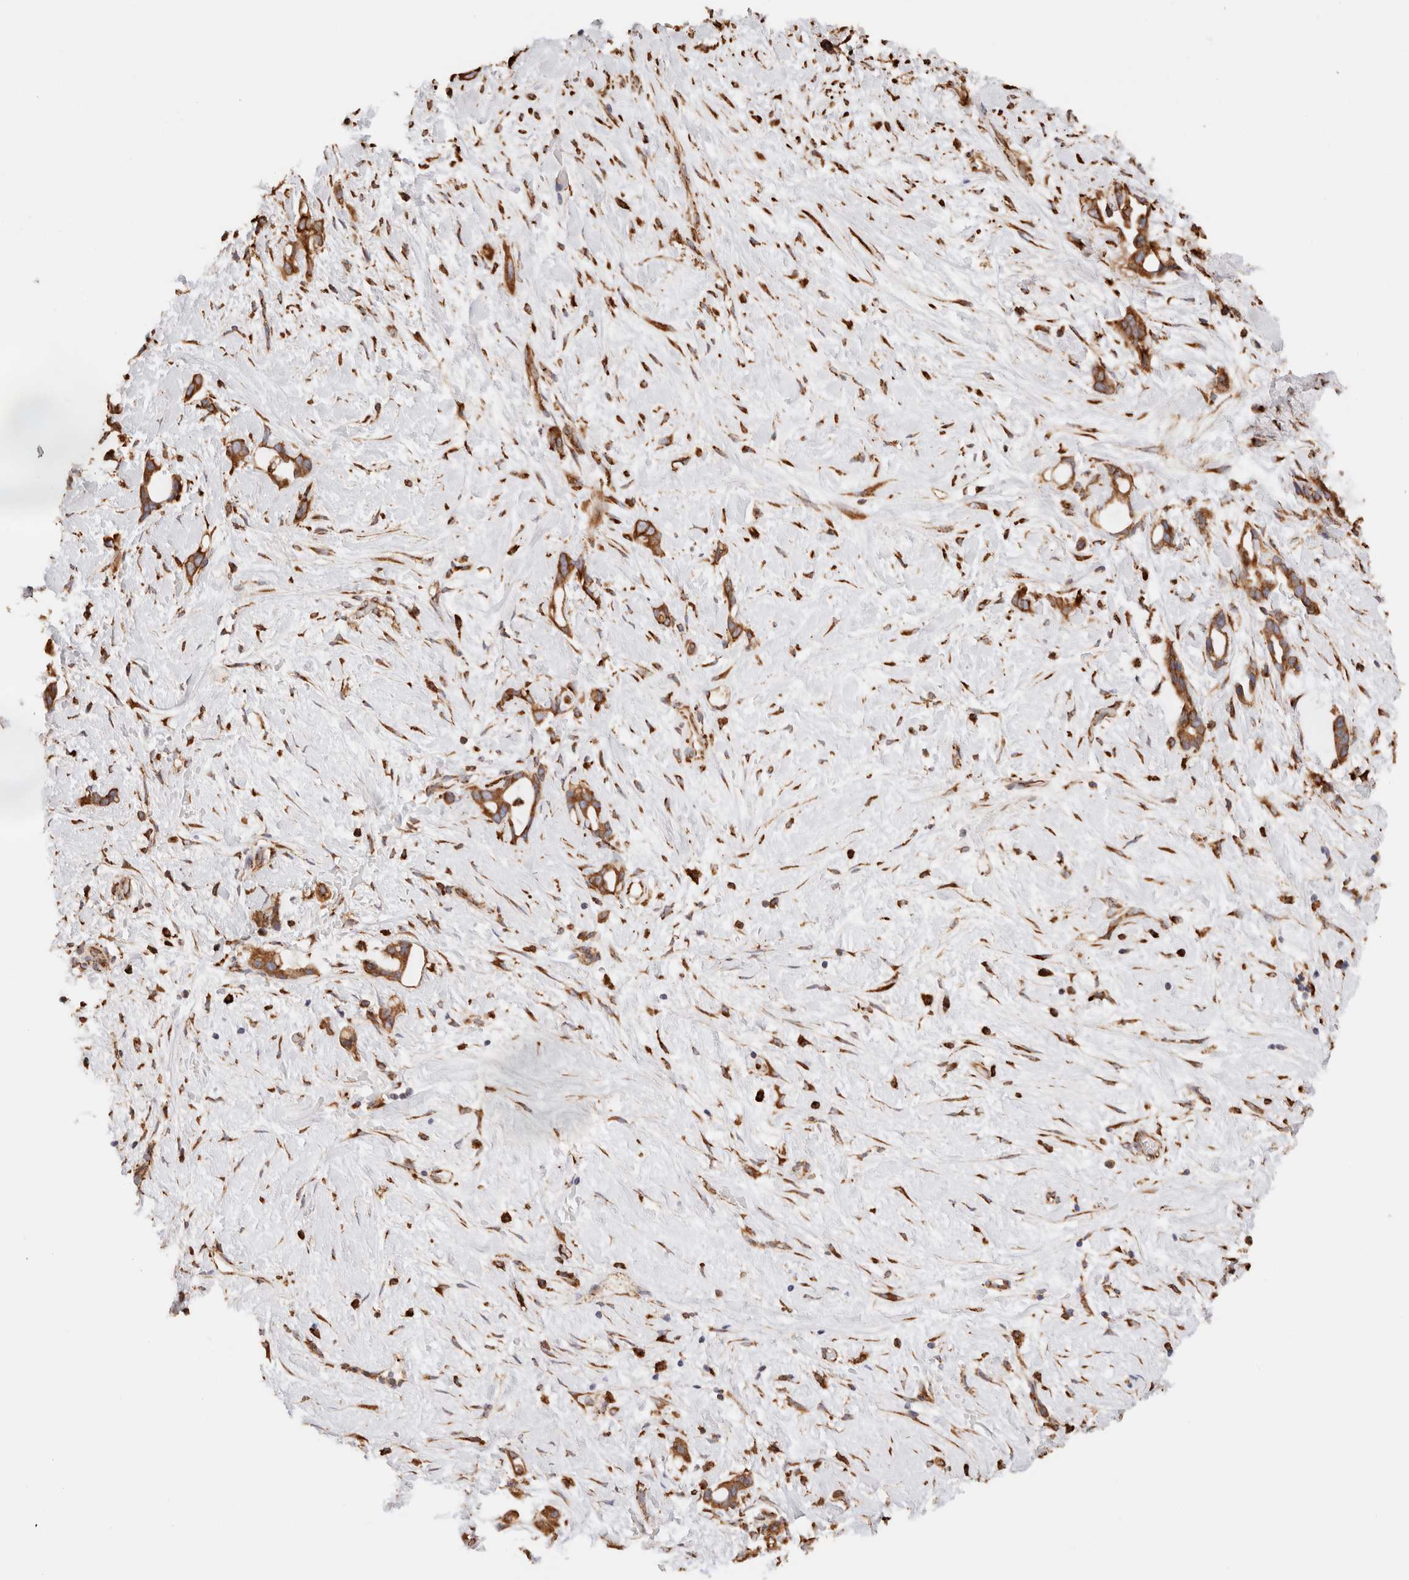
{"staining": {"intensity": "strong", "quantity": ">75%", "location": "cytoplasmic/membranous"}, "tissue": "liver cancer", "cell_type": "Tumor cells", "image_type": "cancer", "snomed": [{"axis": "morphology", "description": "Cholangiocarcinoma"}, {"axis": "topography", "description": "Liver"}], "caption": "Immunohistochemical staining of cholangiocarcinoma (liver) reveals strong cytoplasmic/membranous protein expression in approximately >75% of tumor cells.", "gene": "FER", "patient": {"sex": "female", "age": 65}}